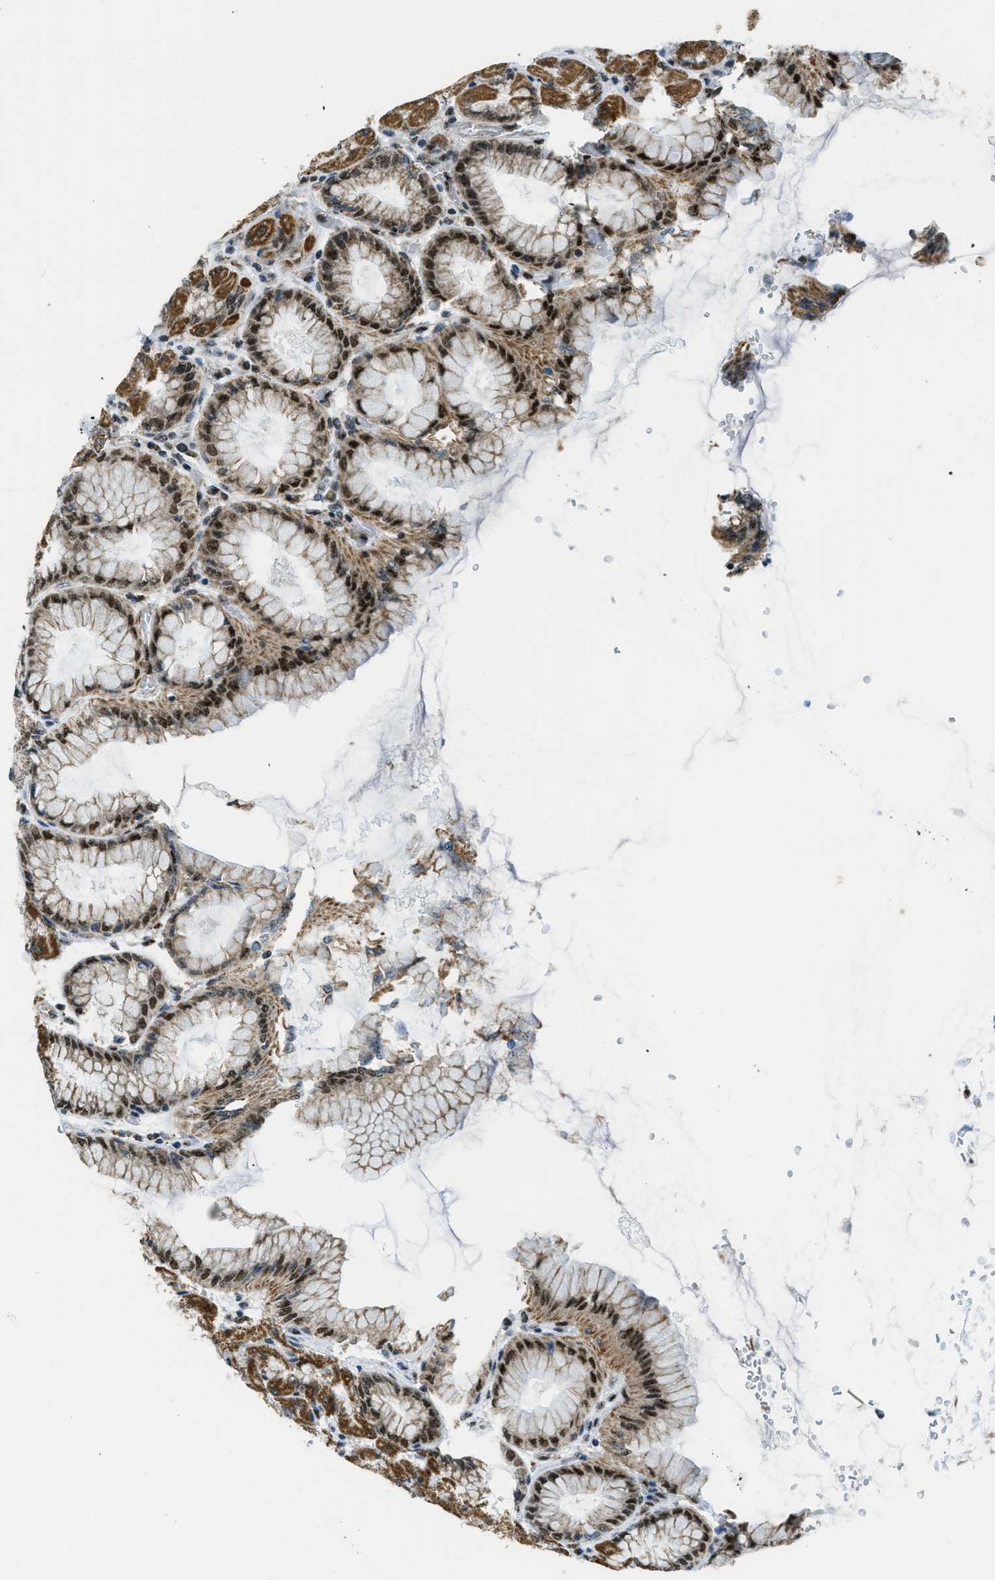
{"staining": {"intensity": "strong", "quantity": "25%-75%", "location": "cytoplasmic/membranous,nuclear"}, "tissue": "stomach", "cell_type": "Glandular cells", "image_type": "normal", "snomed": [{"axis": "morphology", "description": "Normal tissue, NOS"}, {"axis": "topography", "description": "Stomach, upper"}], "caption": "About 25%-75% of glandular cells in benign stomach exhibit strong cytoplasmic/membranous,nuclear protein staining as visualized by brown immunohistochemical staining.", "gene": "SP100", "patient": {"sex": "female", "age": 56}}